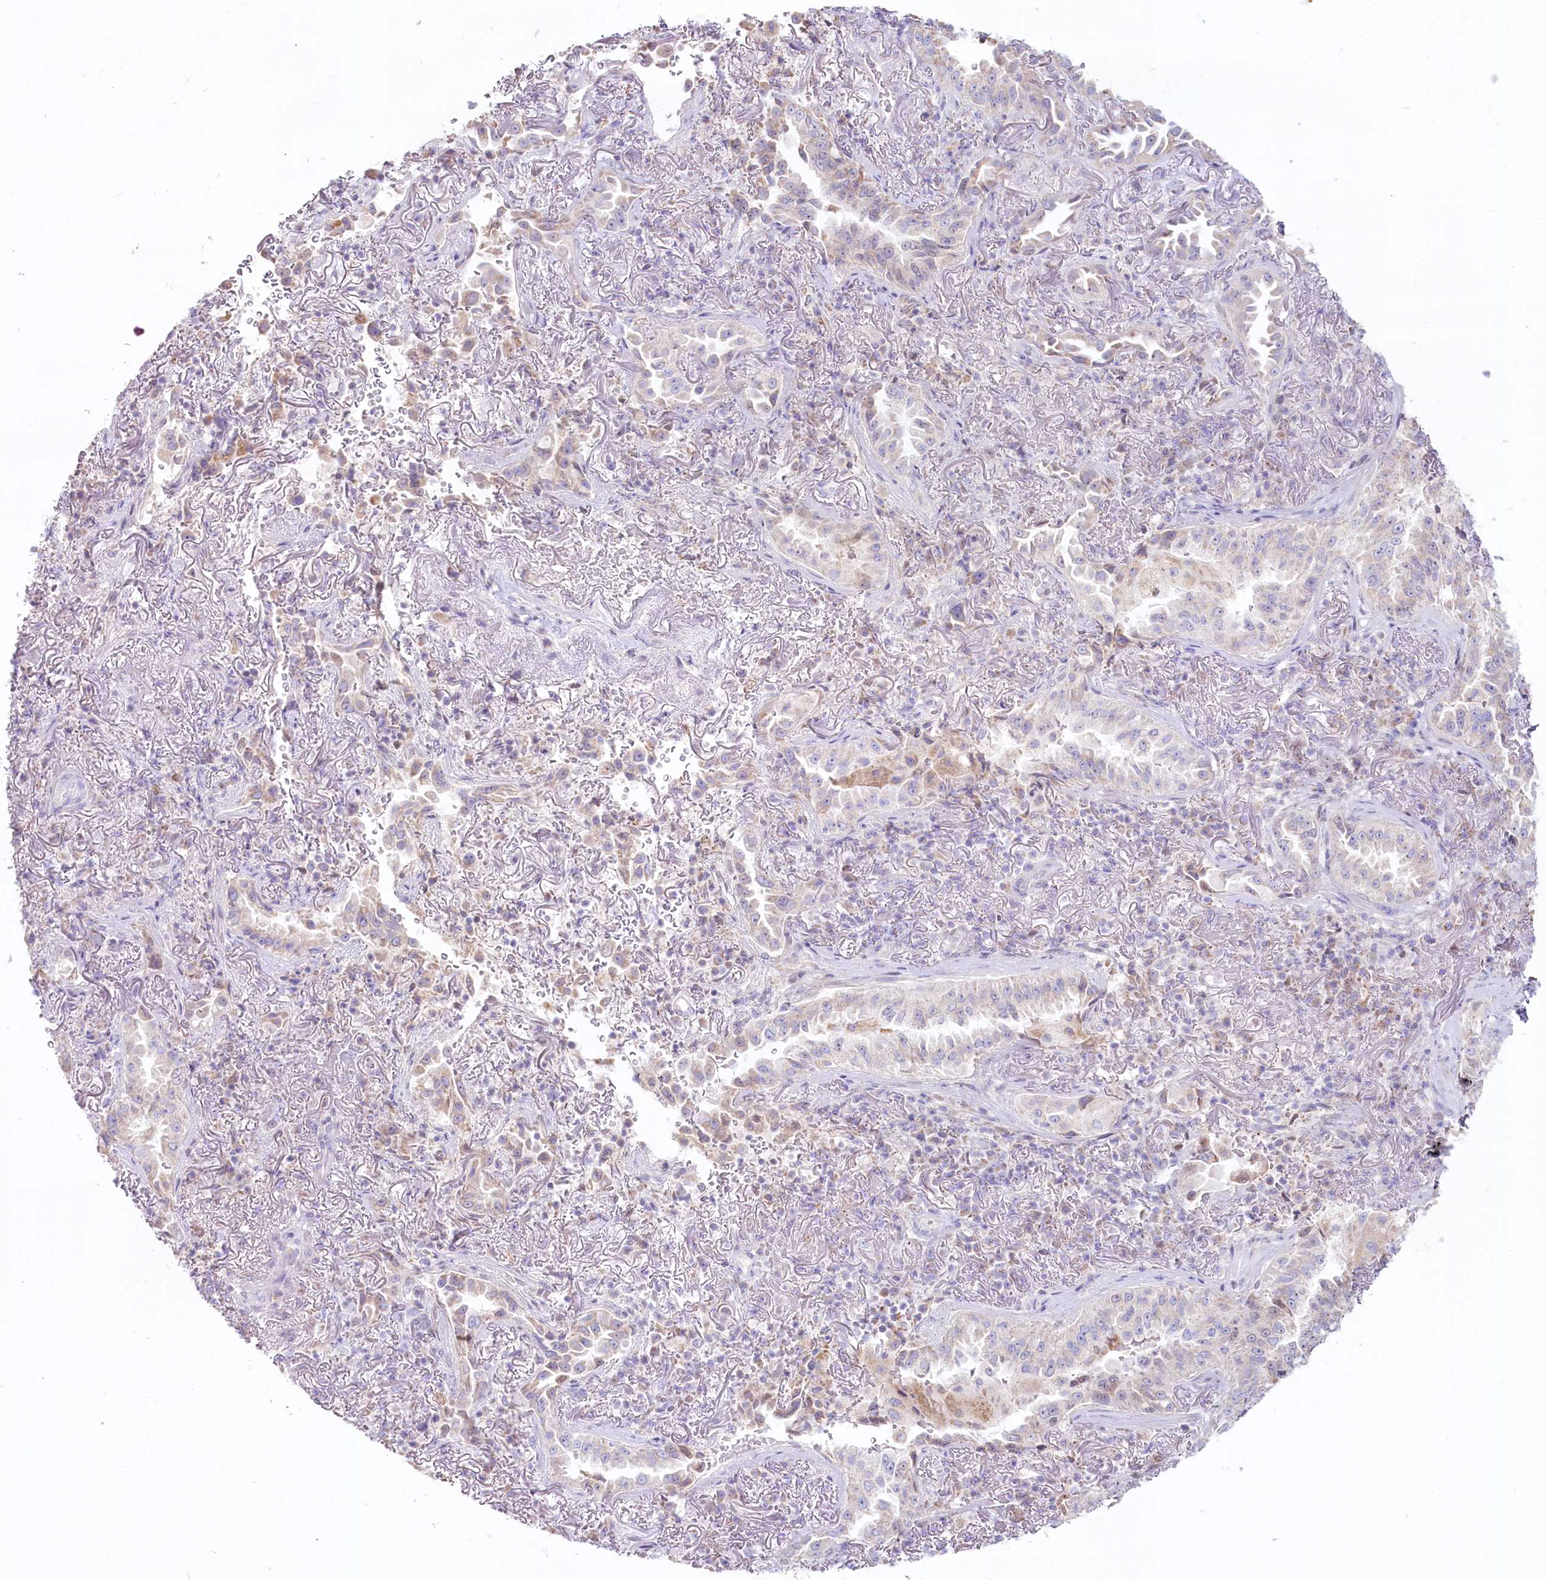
{"staining": {"intensity": "weak", "quantity": "<25%", "location": "cytoplasmic/membranous"}, "tissue": "lung cancer", "cell_type": "Tumor cells", "image_type": "cancer", "snomed": [{"axis": "morphology", "description": "Adenocarcinoma, NOS"}, {"axis": "topography", "description": "Lung"}], "caption": "The micrograph shows no significant staining in tumor cells of adenocarcinoma (lung).", "gene": "PSAPL1", "patient": {"sex": "female", "age": 69}}